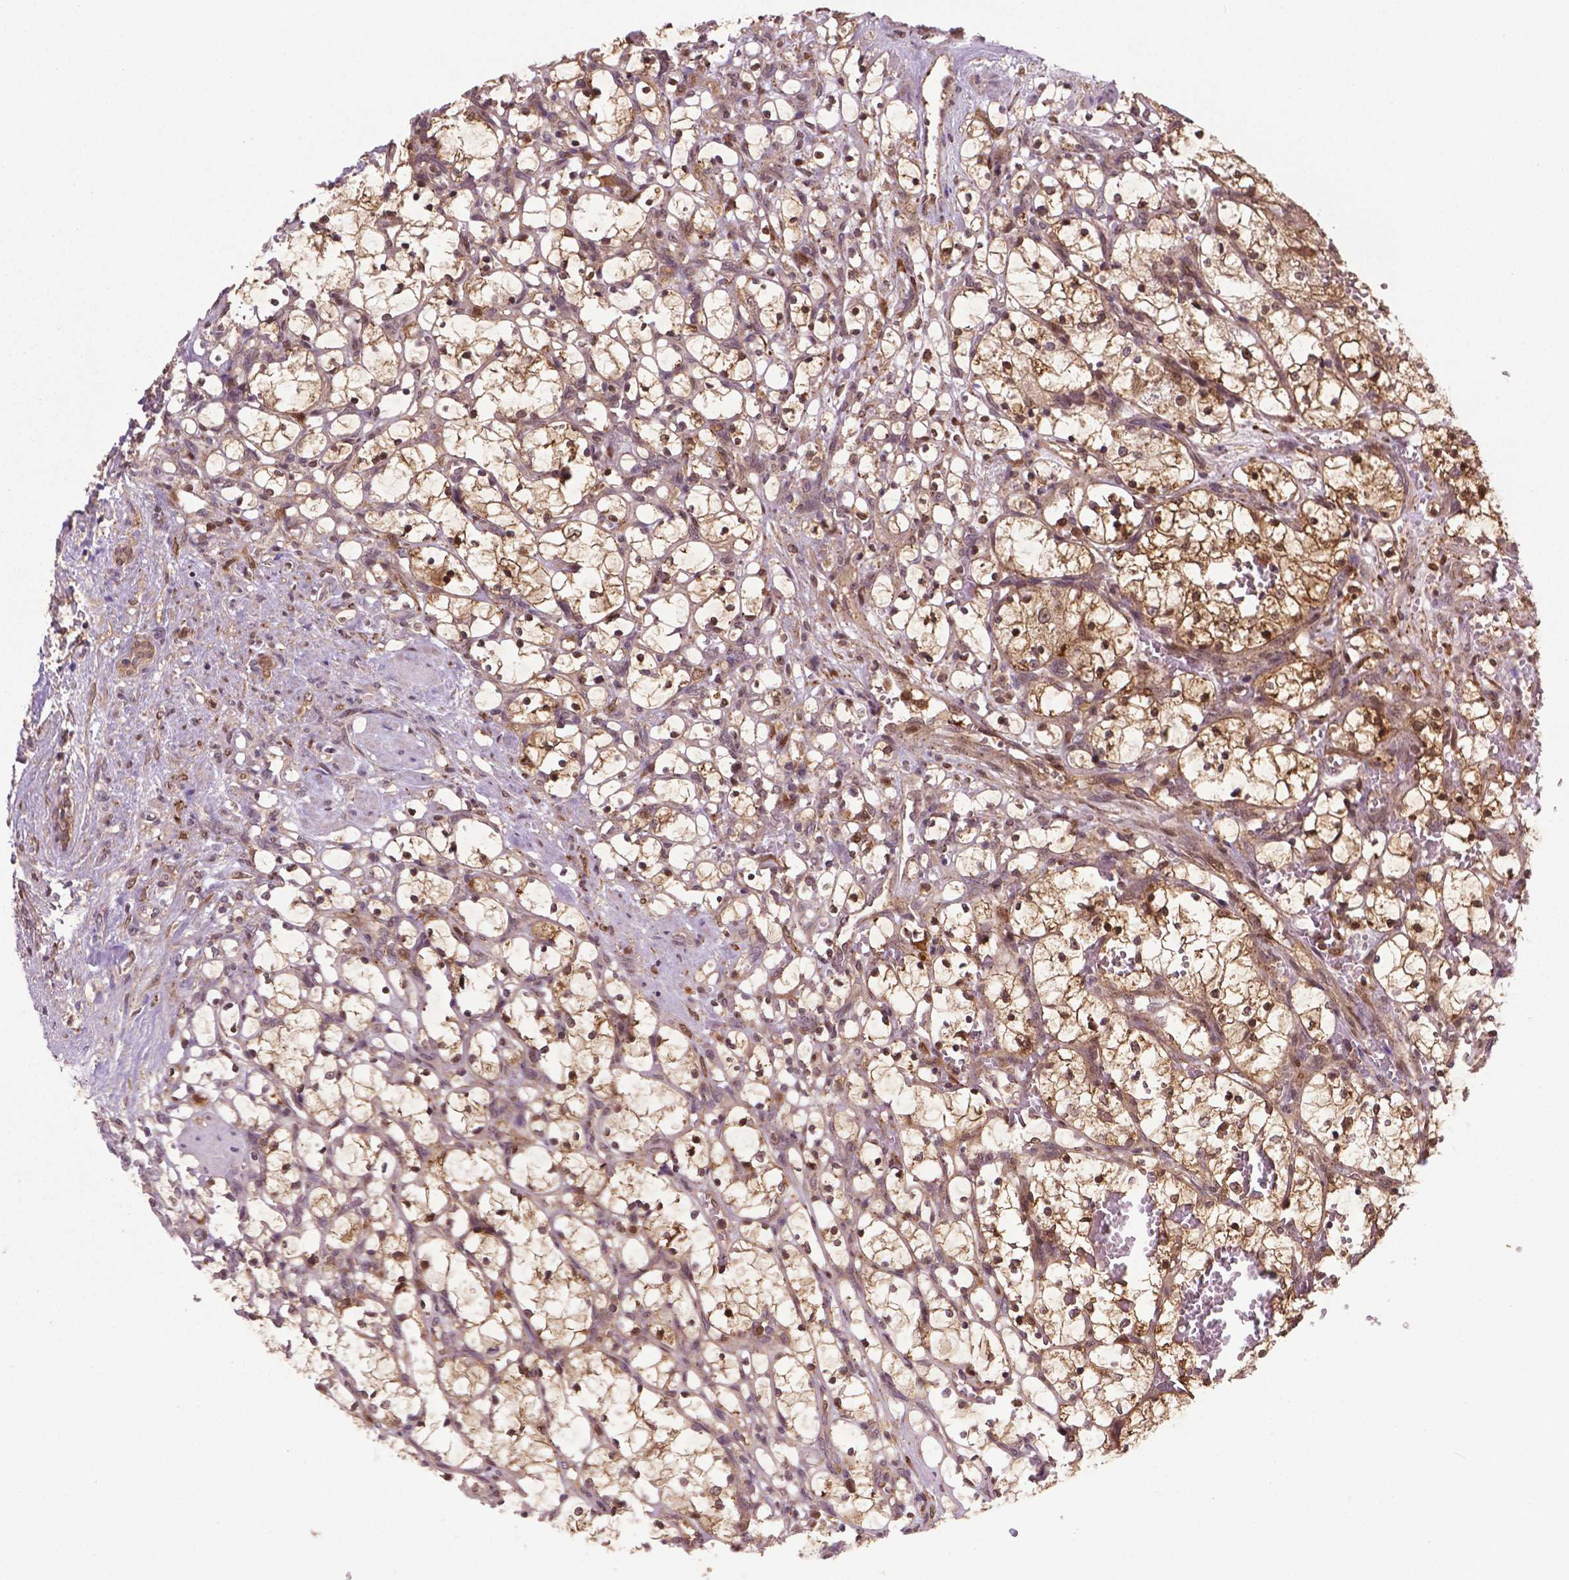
{"staining": {"intensity": "moderate", "quantity": ">75%", "location": "cytoplasmic/membranous,nuclear"}, "tissue": "renal cancer", "cell_type": "Tumor cells", "image_type": "cancer", "snomed": [{"axis": "morphology", "description": "Adenocarcinoma, NOS"}, {"axis": "topography", "description": "Kidney"}], "caption": "Approximately >75% of tumor cells in renal cancer display moderate cytoplasmic/membranous and nuclear protein staining as visualized by brown immunohistochemical staining.", "gene": "PLIN3", "patient": {"sex": "female", "age": 69}}